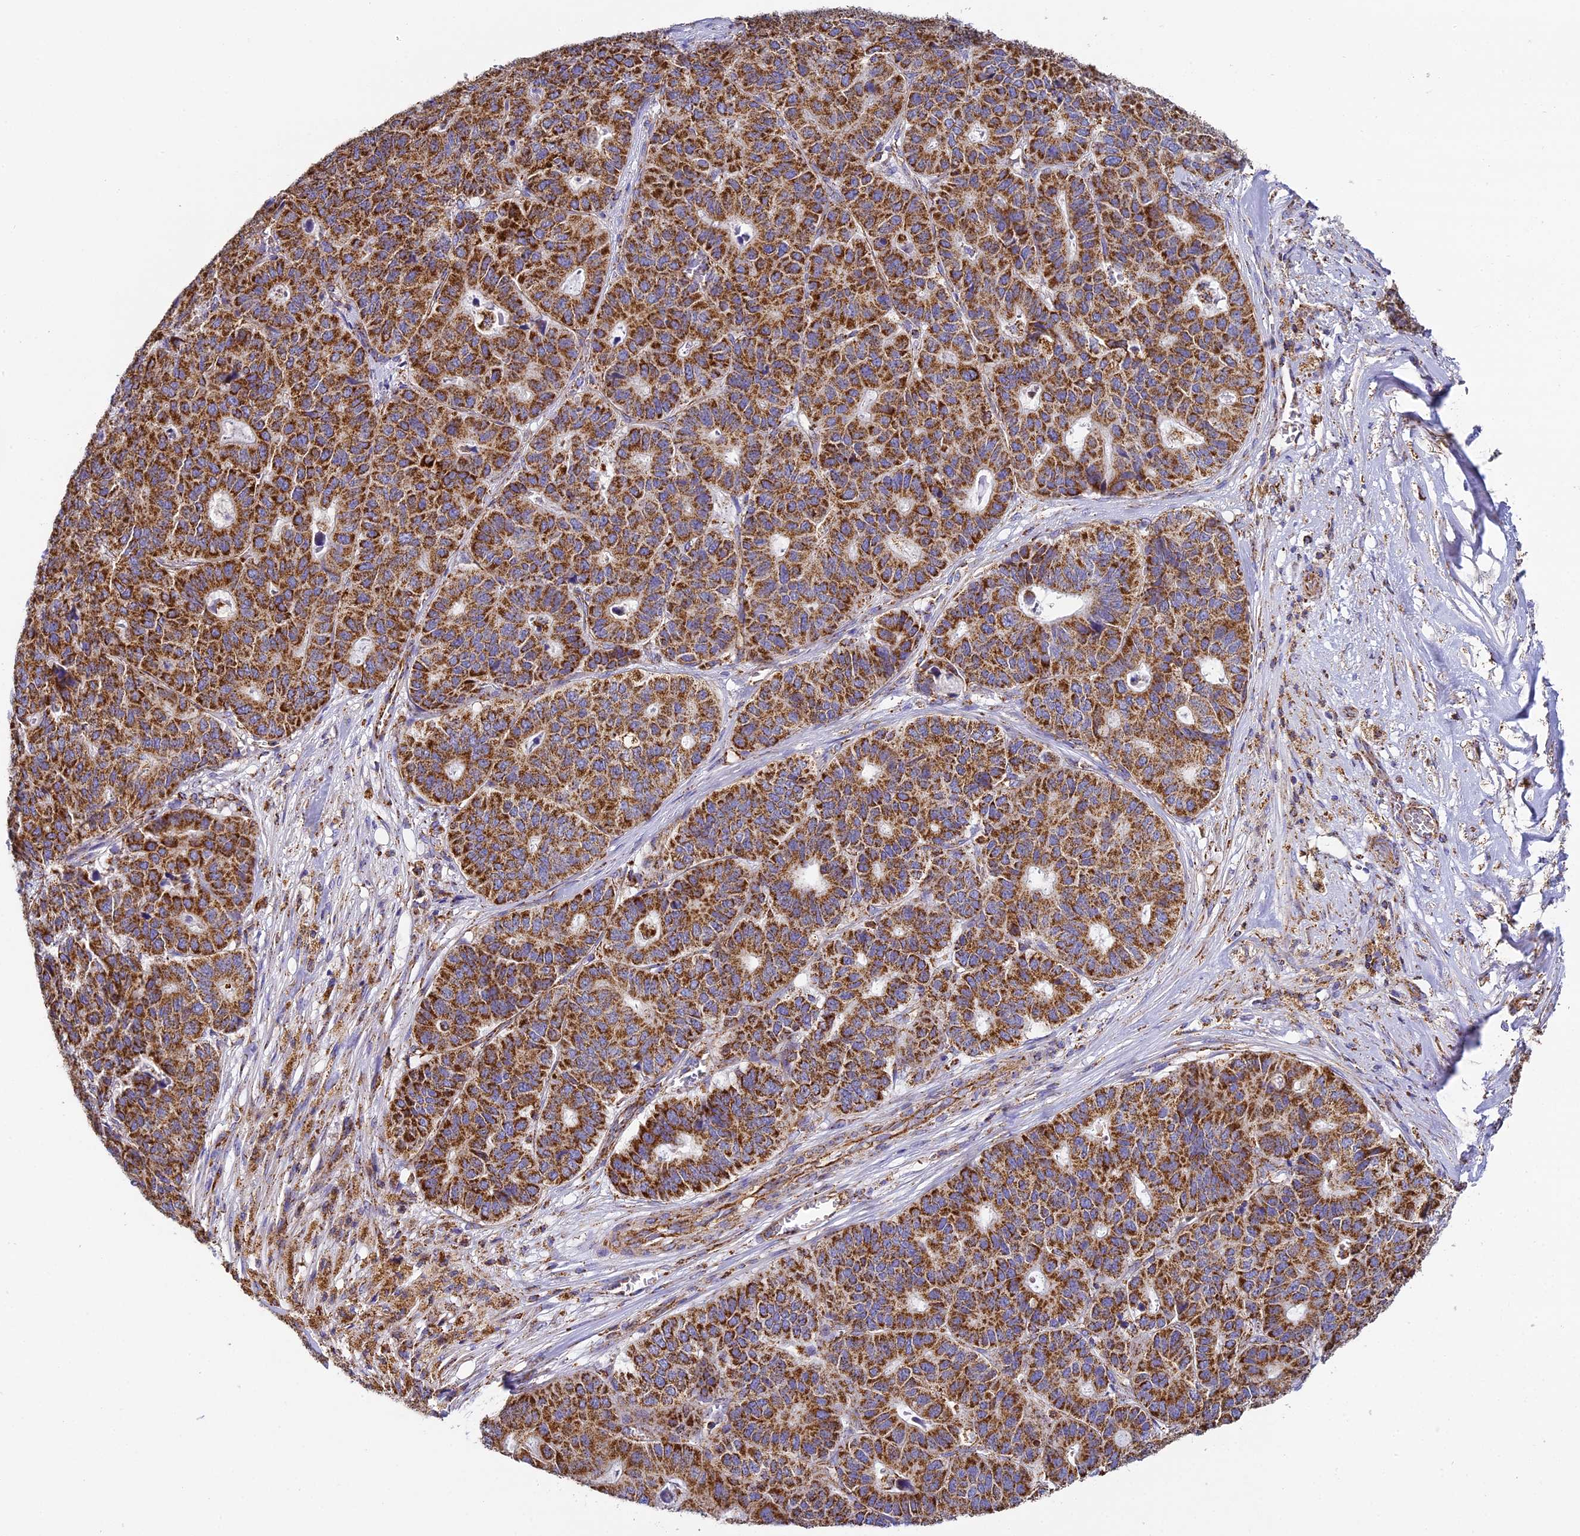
{"staining": {"intensity": "strong", "quantity": ">75%", "location": "cytoplasmic/membranous"}, "tissue": "pancreatic cancer", "cell_type": "Tumor cells", "image_type": "cancer", "snomed": [{"axis": "morphology", "description": "Adenocarcinoma, NOS"}, {"axis": "topography", "description": "Pancreas"}], "caption": "Protein expression by immunohistochemistry (IHC) demonstrates strong cytoplasmic/membranous positivity in approximately >75% of tumor cells in pancreatic adenocarcinoma.", "gene": "STK17A", "patient": {"sex": "male", "age": 50}}